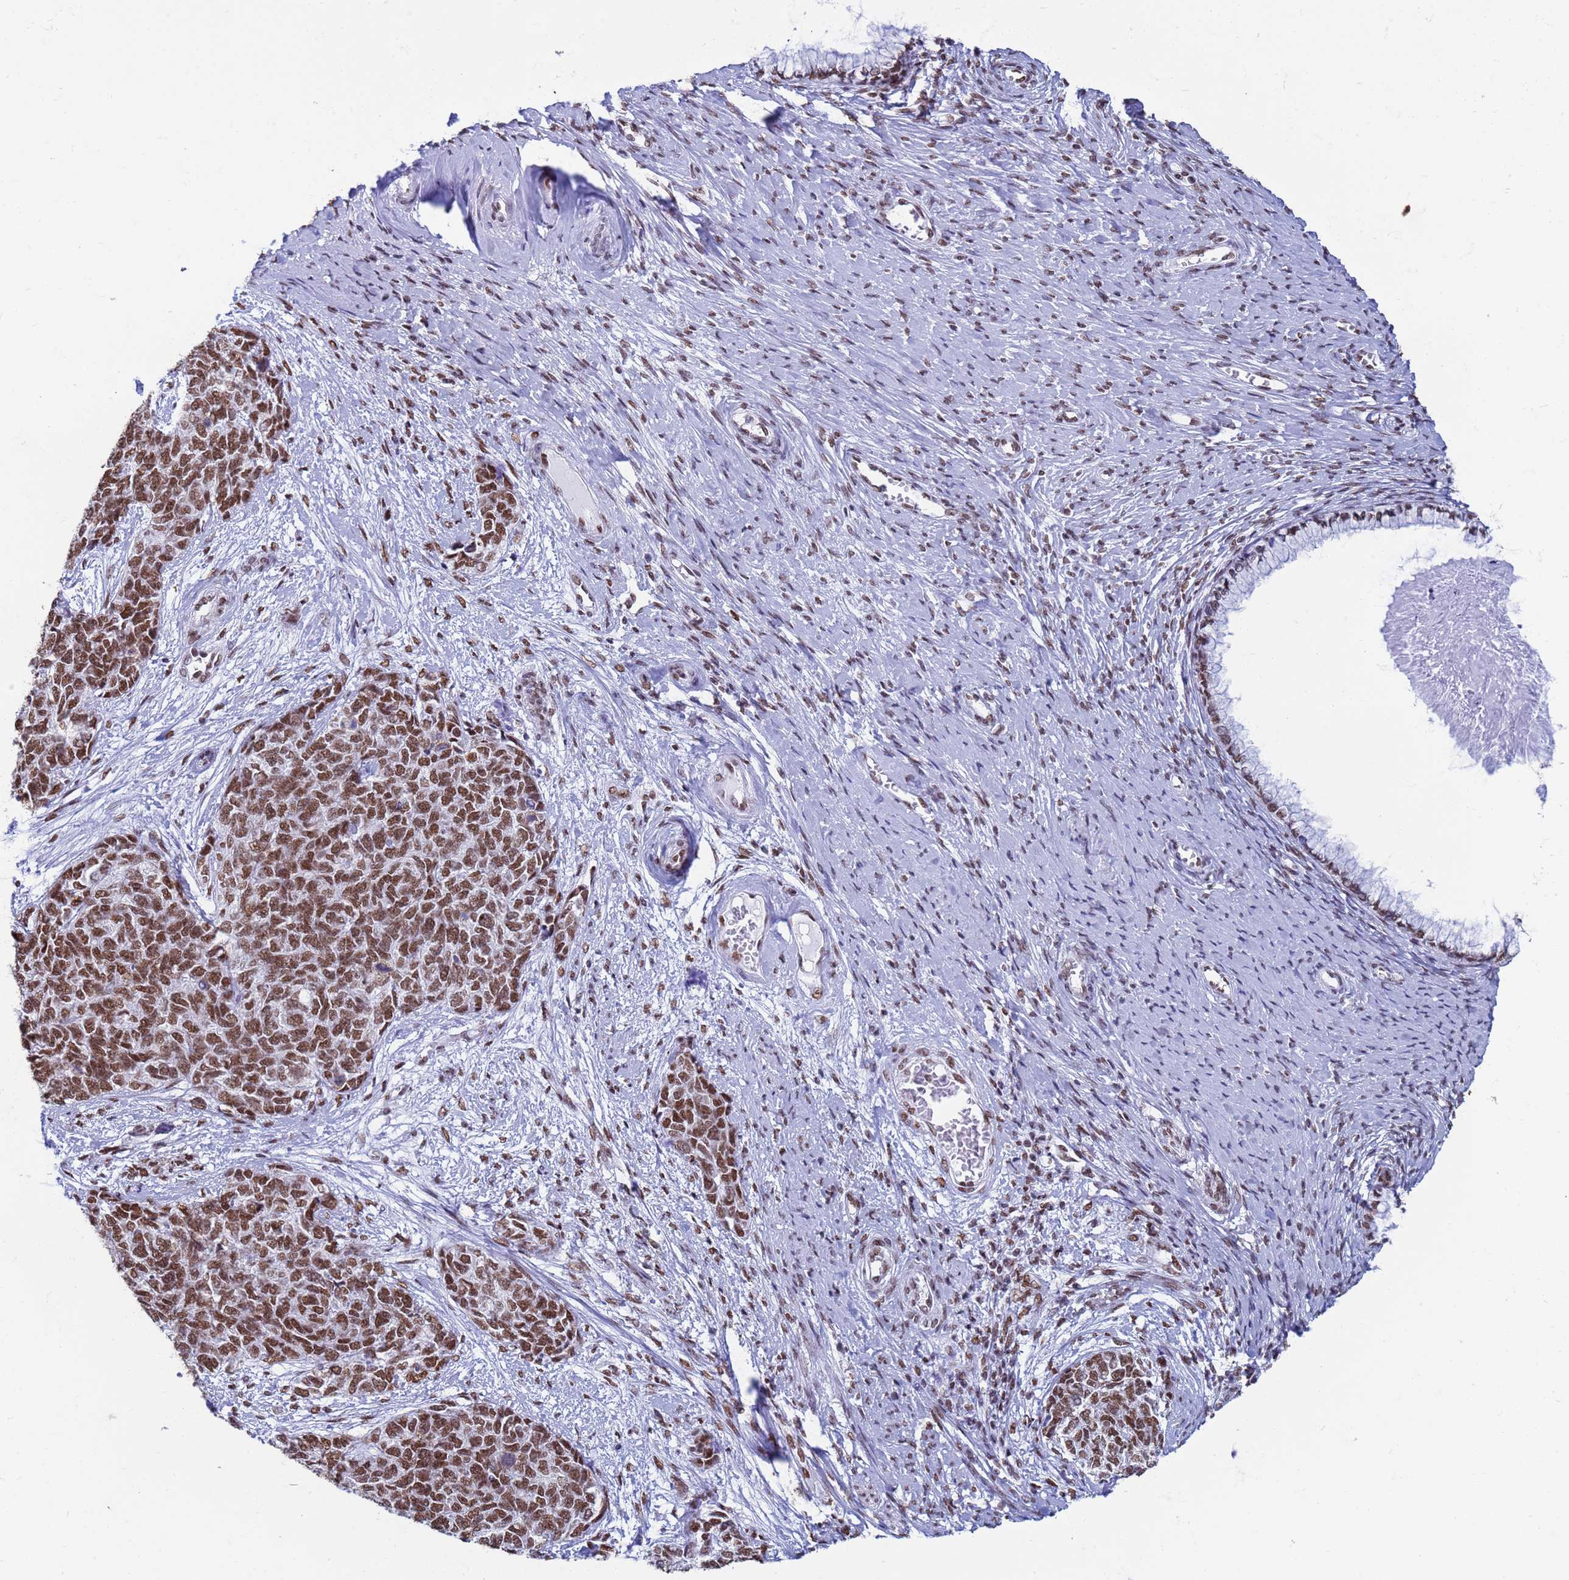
{"staining": {"intensity": "moderate", "quantity": ">75%", "location": "nuclear"}, "tissue": "cervical cancer", "cell_type": "Tumor cells", "image_type": "cancer", "snomed": [{"axis": "morphology", "description": "Squamous cell carcinoma, NOS"}, {"axis": "topography", "description": "Cervix"}], "caption": "A high-resolution image shows immunohistochemistry (IHC) staining of cervical cancer (squamous cell carcinoma), which exhibits moderate nuclear expression in about >75% of tumor cells. (DAB IHC, brown staining for protein, blue staining for nuclei).", "gene": "FAM170B", "patient": {"sex": "female", "age": 63}}